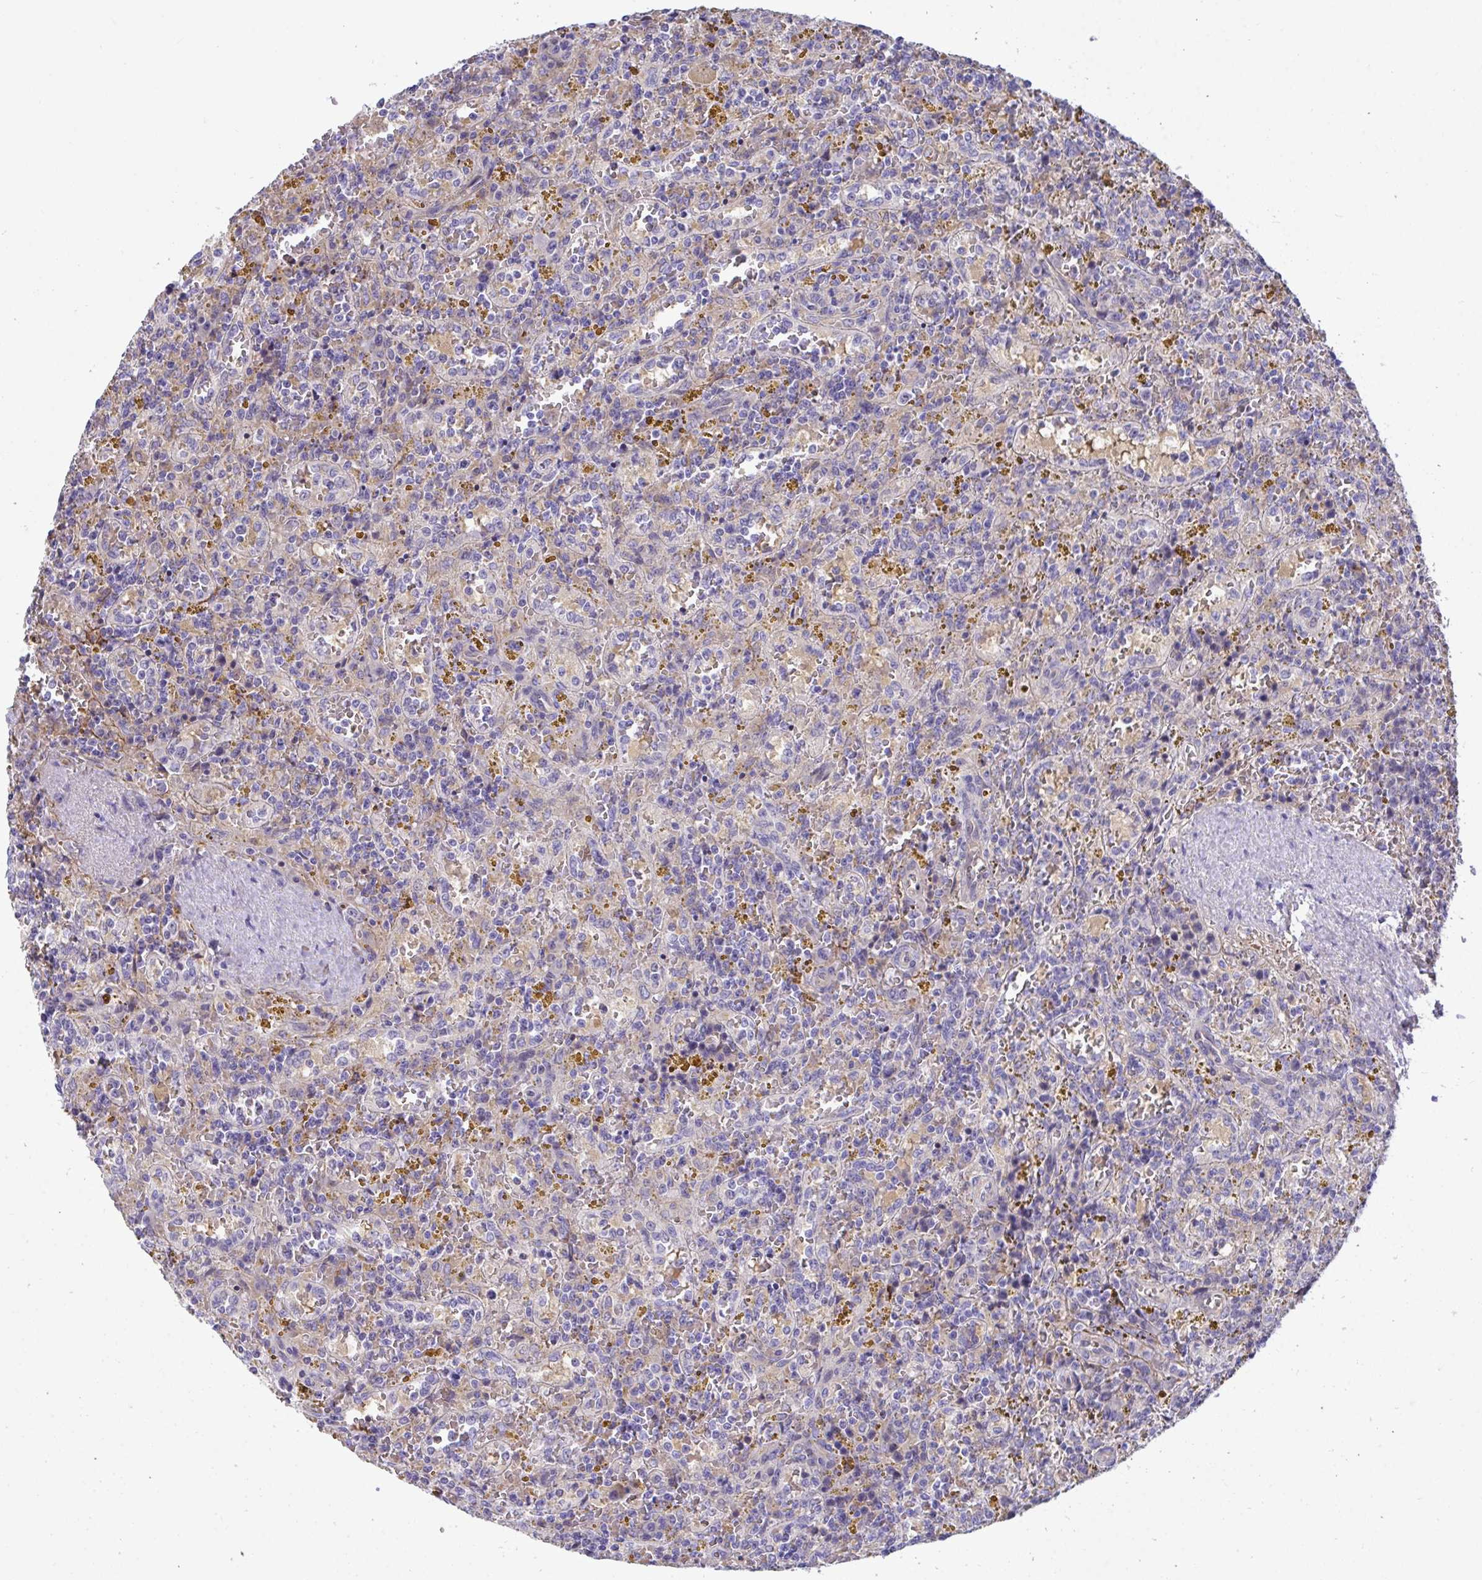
{"staining": {"intensity": "negative", "quantity": "none", "location": "none"}, "tissue": "lymphoma", "cell_type": "Tumor cells", "image_type": "cancer", "snomed": [{"axis": "morphology", "description": "Malignant lymphoma, non-Hodgkin's type, Low grade"}, {"axis": "topography", "description": "Spleen"}], "caption": "Immunohistochemistry of malignant lymphoma, non-Hodgkin's type (low-grade) displays no staining in tumor cells.", "gene": "CENPQ", "patient": {"sex": "female", "age": 65}}